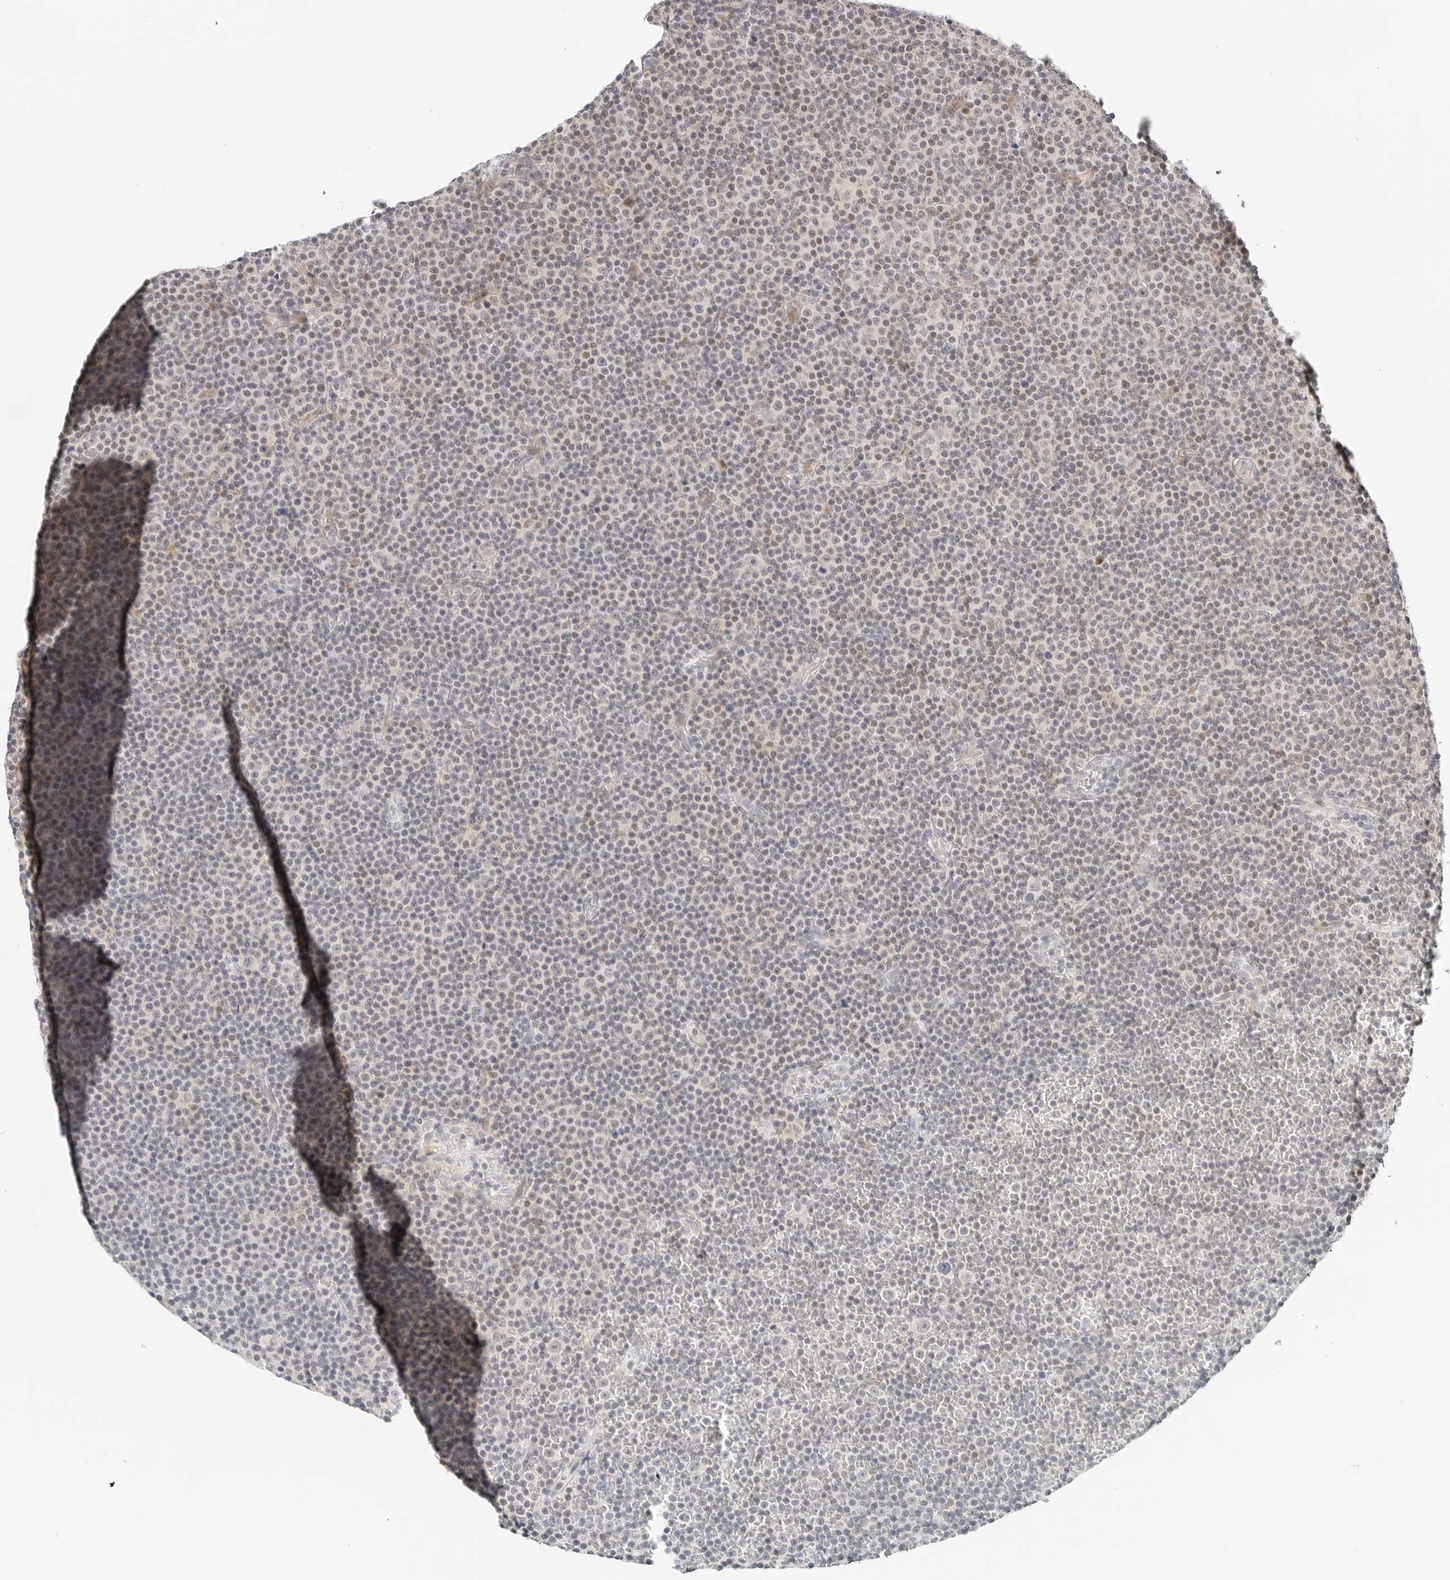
{"staining": {"intensity": "negative", "quantity": "none", "location": "none"}, "tissue": "lymphoma", "cell_type": "Tumor cells", "image_type": "cancer", "snomed": [{"axis": "morphology", "description": "Malignant lymphoma, non-Hodgkin's type, Low grade"}, {"axis": "topography", "description": "Lymph node"}], "caption": "IHC photomicrograph of neoplastic tissue: lymphoma stained with DAB shows no significant protein positivity in tumor cells.", "gene": "PARP10", "patient": {"sex": "female", "age": 67}}